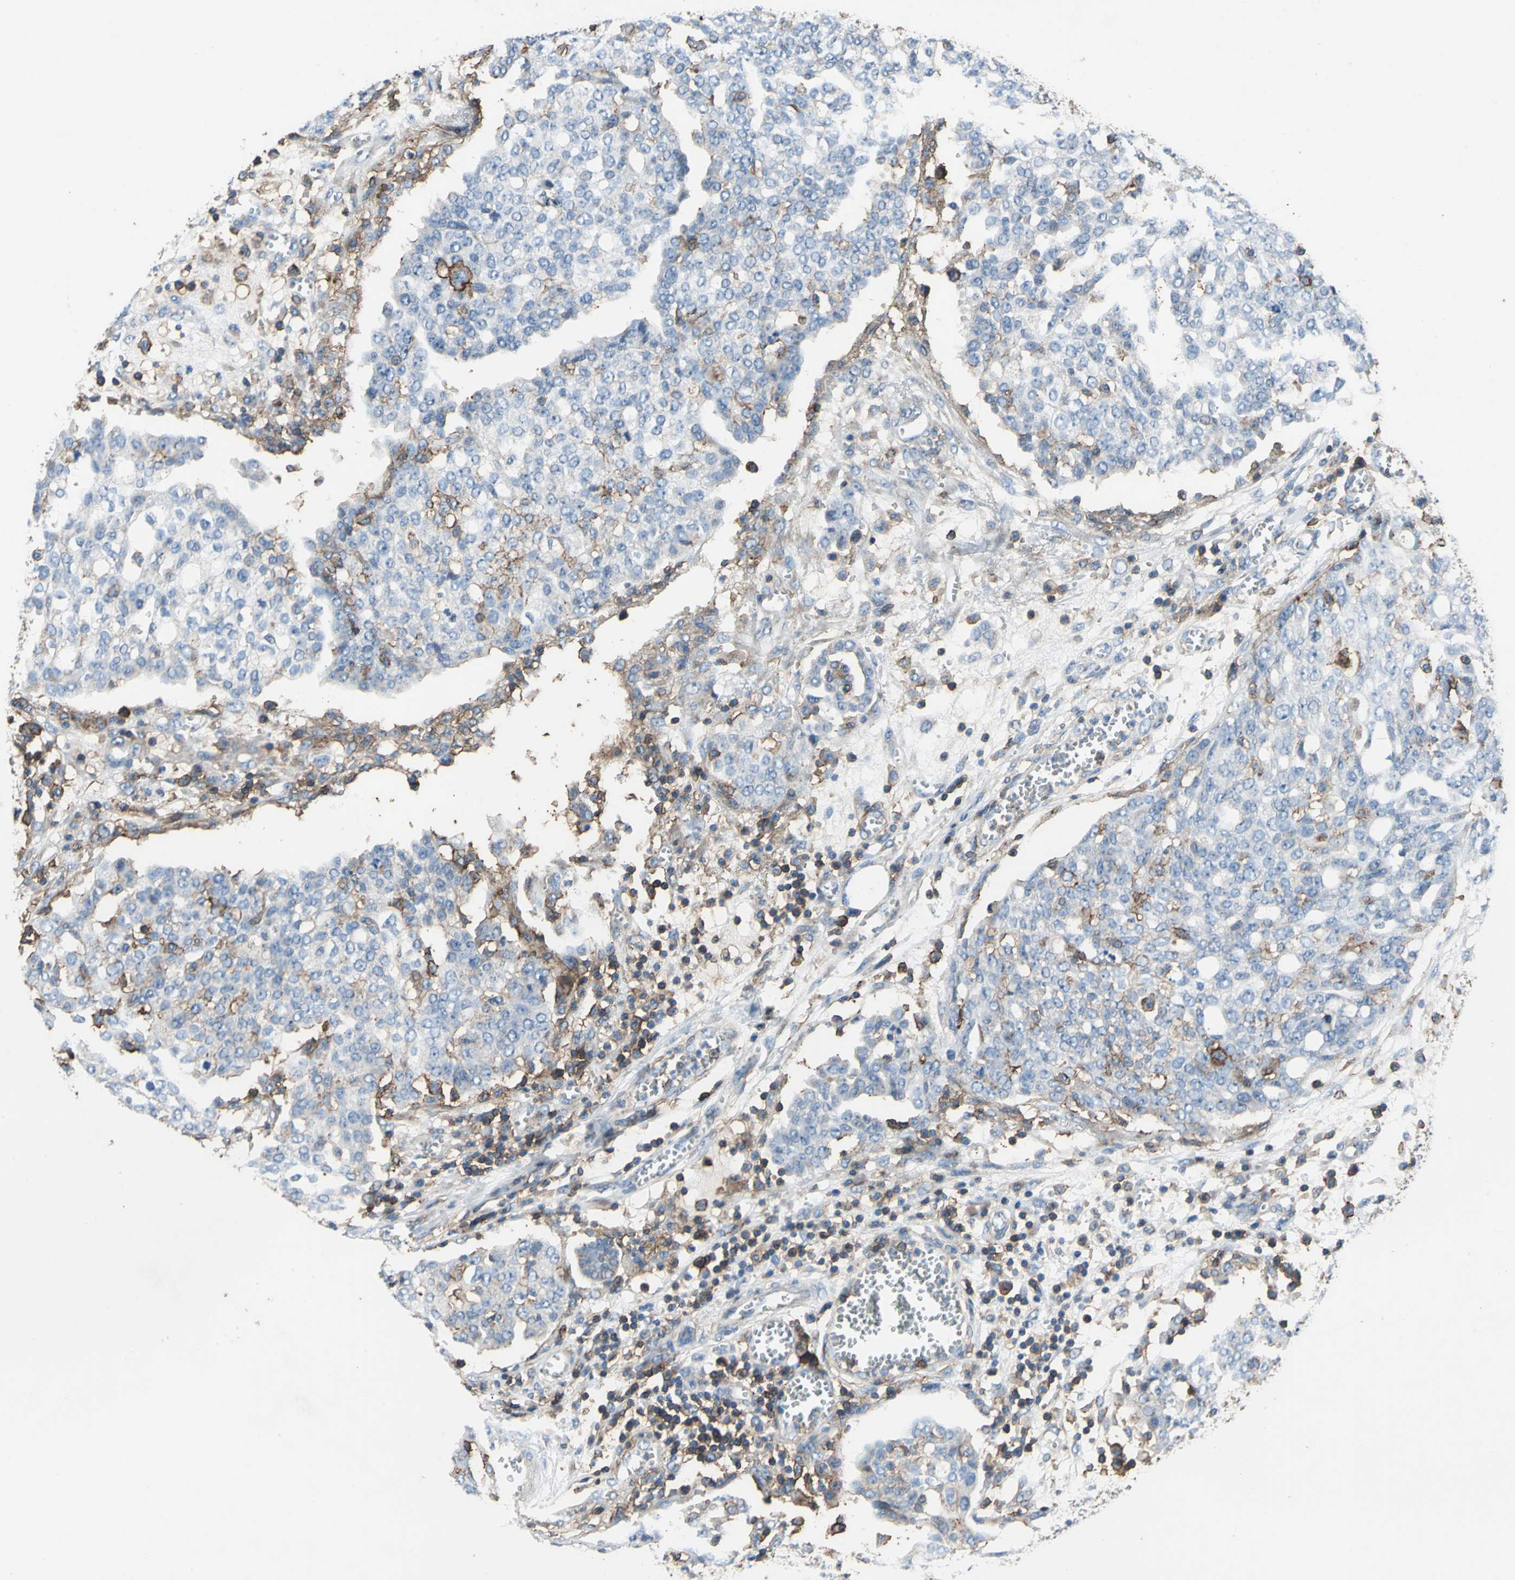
{"staining": {"intensity": "moderate", "quantity": "<25%", "location": "cytoplasmic/membranous"}, "tissue": "ovarian cancer", "cell_type": "Tumor cells", "image_type": "cancer", "snomed": [{"axis": "morphology", "description": "Cystadenocarcinoma, serous, NOS"}, {"axis": "topography", "description": "Soft tissue"}, {"axis": "topography", "description": "Ovary"}], "caption": "IHC (DAB (3,3'-diaminobenzidine)) staining of human ovarian cancer (serous cystadenocarcinoma) displays moderate cytoplasmic/membranous protein expression in about <25% of tumor cells. (Stains: DAB in brown, nuclei in blue, Microscopy: brightfield microscopy at high magnification).", "gene": "CD44", "patient": {"sex": "female", "age": 57}}